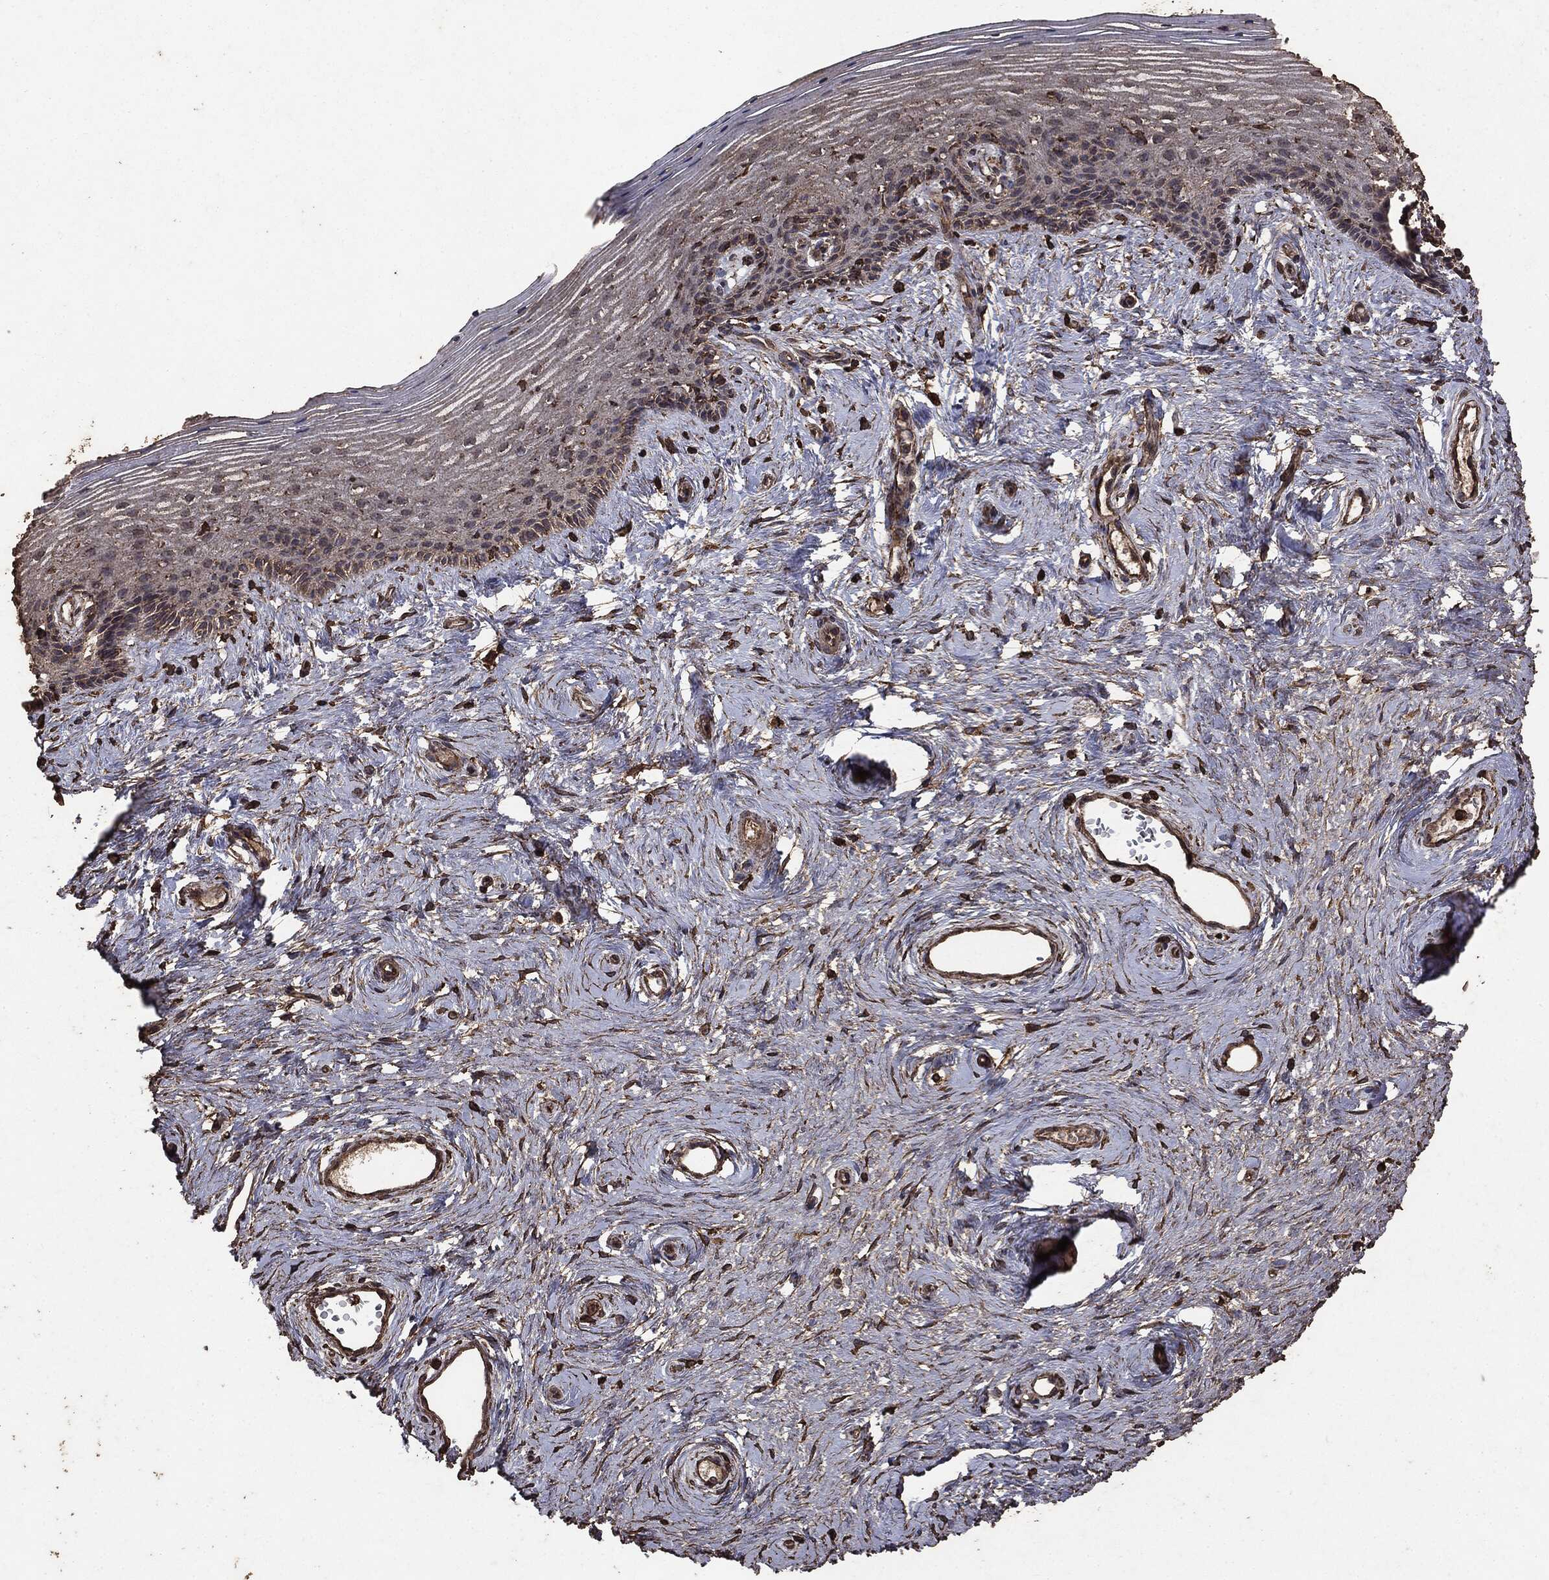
{"staining": {"intensity": "strong", "quantity": "<25%", "location": "cytoplasmic/membranous"}, "tissue": "vagina", "cell_type": "Squamous epithelial cells", "image_type": "normal", "snomed": [{"axis": "morphology", "description": "Normal tissue, NOS"}, {"axis": "topography", "description": "Vagina"}], "caption": "Approximately <25% of squamous epithelial cells in unremarkable vagina reveal strong cytoplasmic/membranous protein expression as visualized by brown immunohistochemical staining.", "gene": "MTOR", "patient": {"sex": "female", "age": 45}}